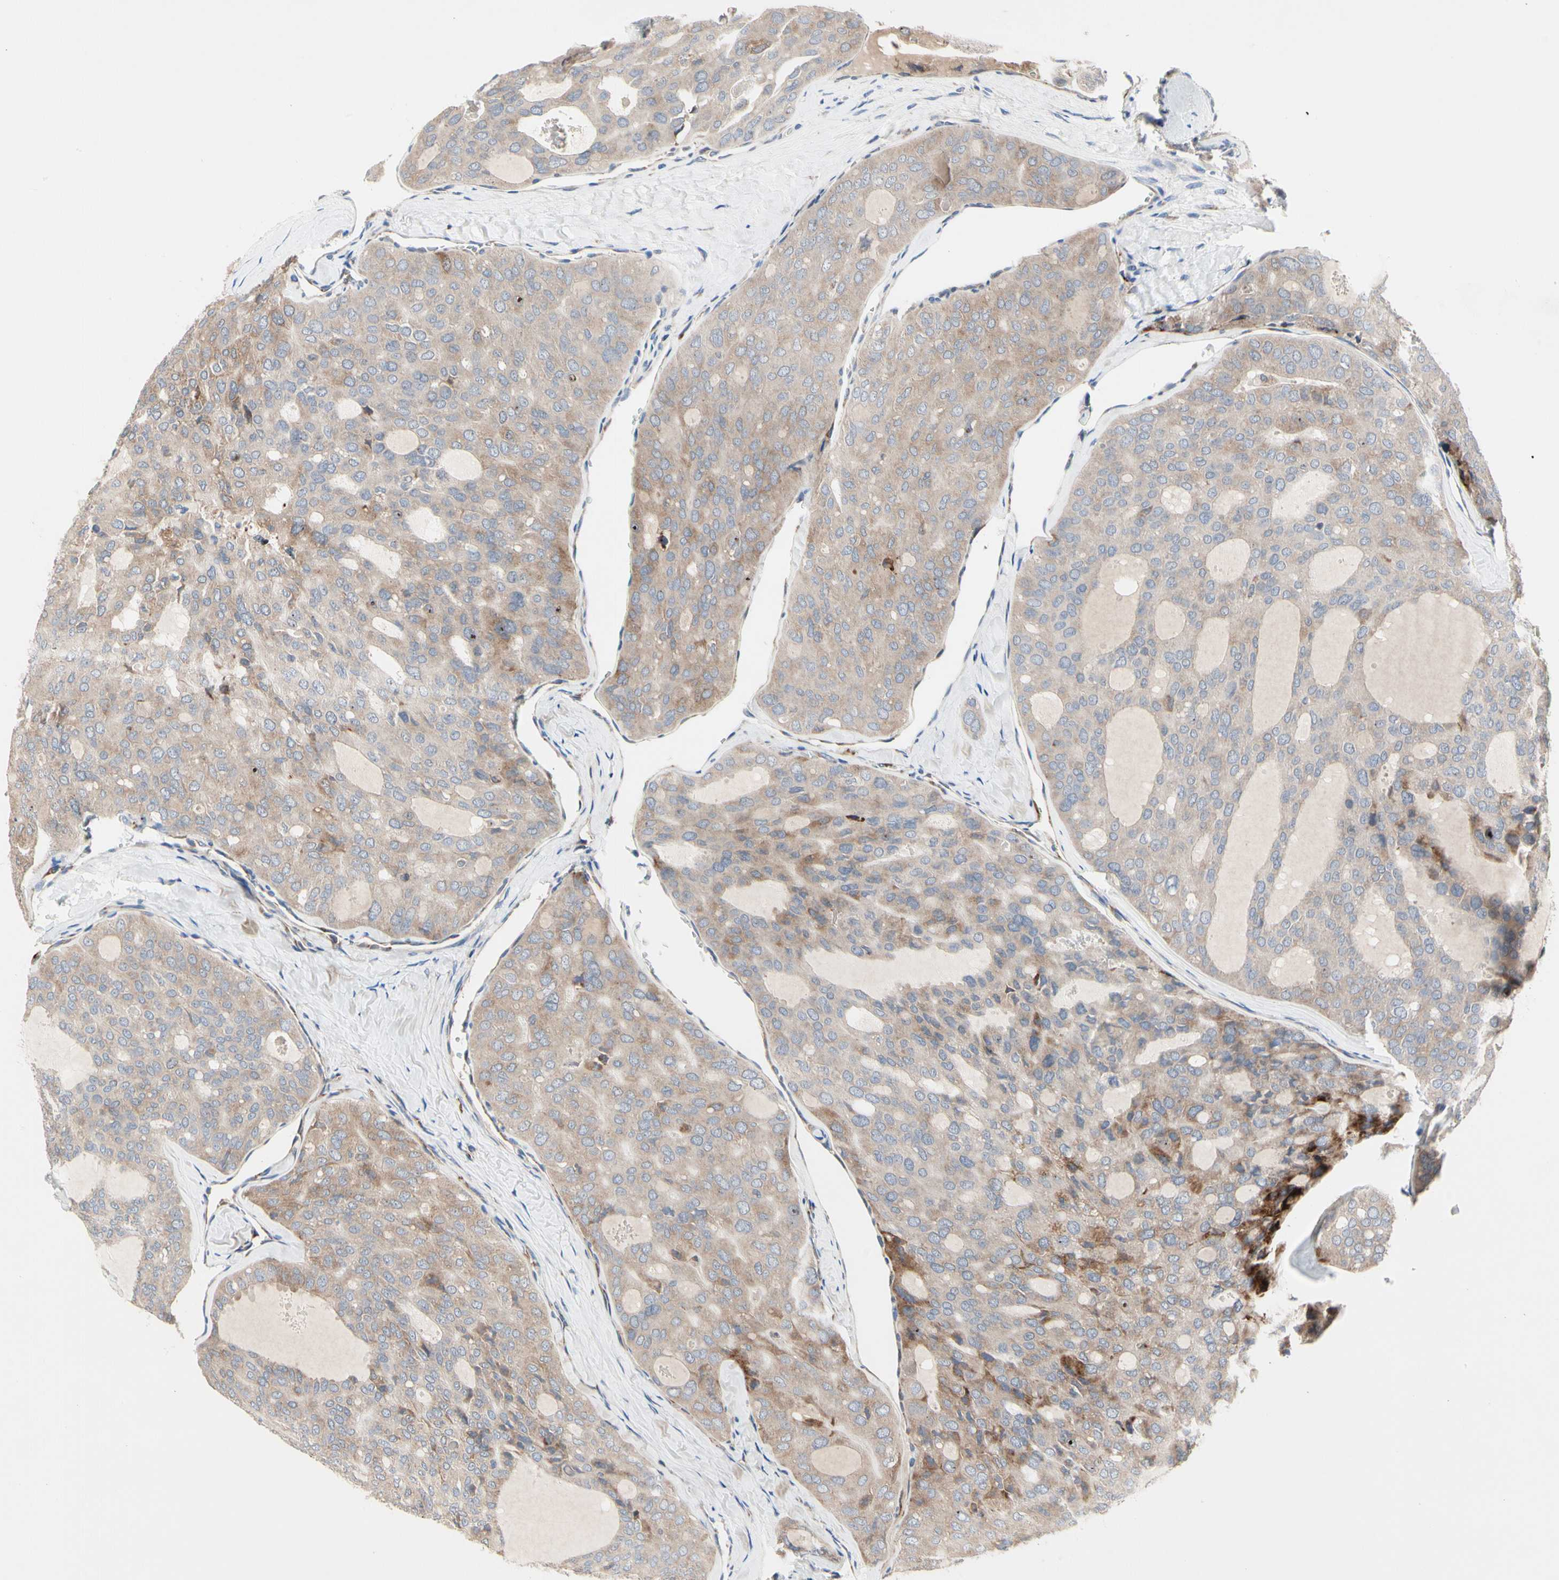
{"staining": {"intensity": "weak", "quantity": ">75%", "location": "cytoplasmic/membranous"}, "tissue": "thyroid cancer", "cell_type": "Tumor cells", "image_type": "cancer", "snomed": [{"axis": "morphology", "description": "Follicular adenoma carcinoma, NOS"}, {"axis": "topography", "description": "Thyroid gland"}], "caption": "A high-resolution histopathology image shows immunohistochemistry (IHC) staining of thyroid cancer, which reveals weak cytoplasmic/membranous expression in about >75% of tumor cells. The staining was performed using DAB to visualize the protein expression in brown, while the nuclei were stained in blue with hematoxylin (Magnification: 20x).", "gene": "MMEL1", "patient": {"sex": "male", "age": 75}}